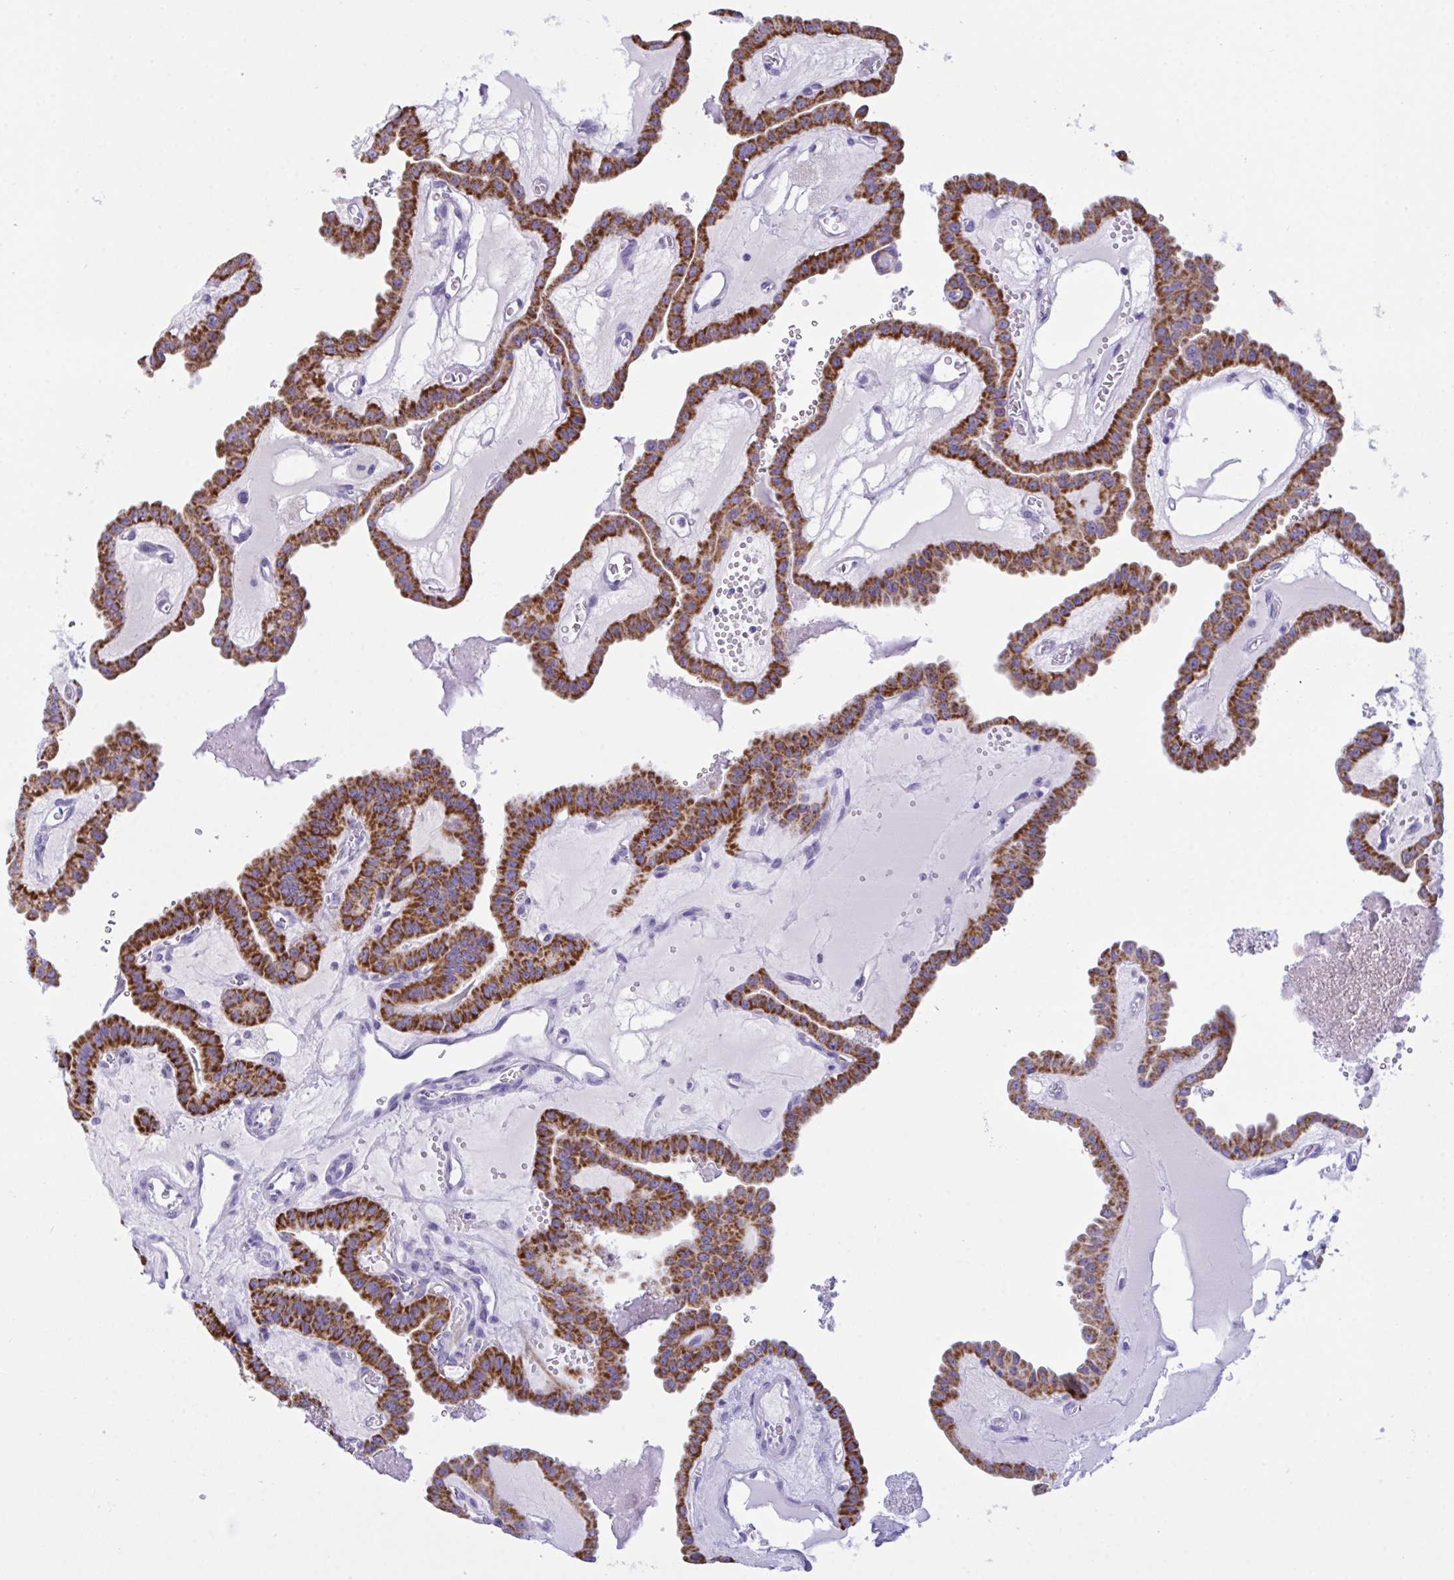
{"staining": {"intensity": "strong", "quantity": ">75%", "location": "cytoplasmic/membranous"}, "tissue": "thyroid cancer", "cell_type": "Tumor cells", "image_type": "cancer", "snomed": [{"axis": "morphology", "description": "Papillary adenocarcinoma, NOS"}, {"axis": "topography", "description": "Thyroid gland"}], "caption": "IHC histopathology image of neoplastic tissue: papillary adenocarcinoma (thyroid) stained using immunohistochemistry (IHC) exhibits high levels of strong protein expression localized specifically in the cytoplasmic/membranous of tumor cells, appearing as a cytoplasmic/membranous brown color.", "gene": "BBS1", "patient": {"sex": "male", "age": 87}}